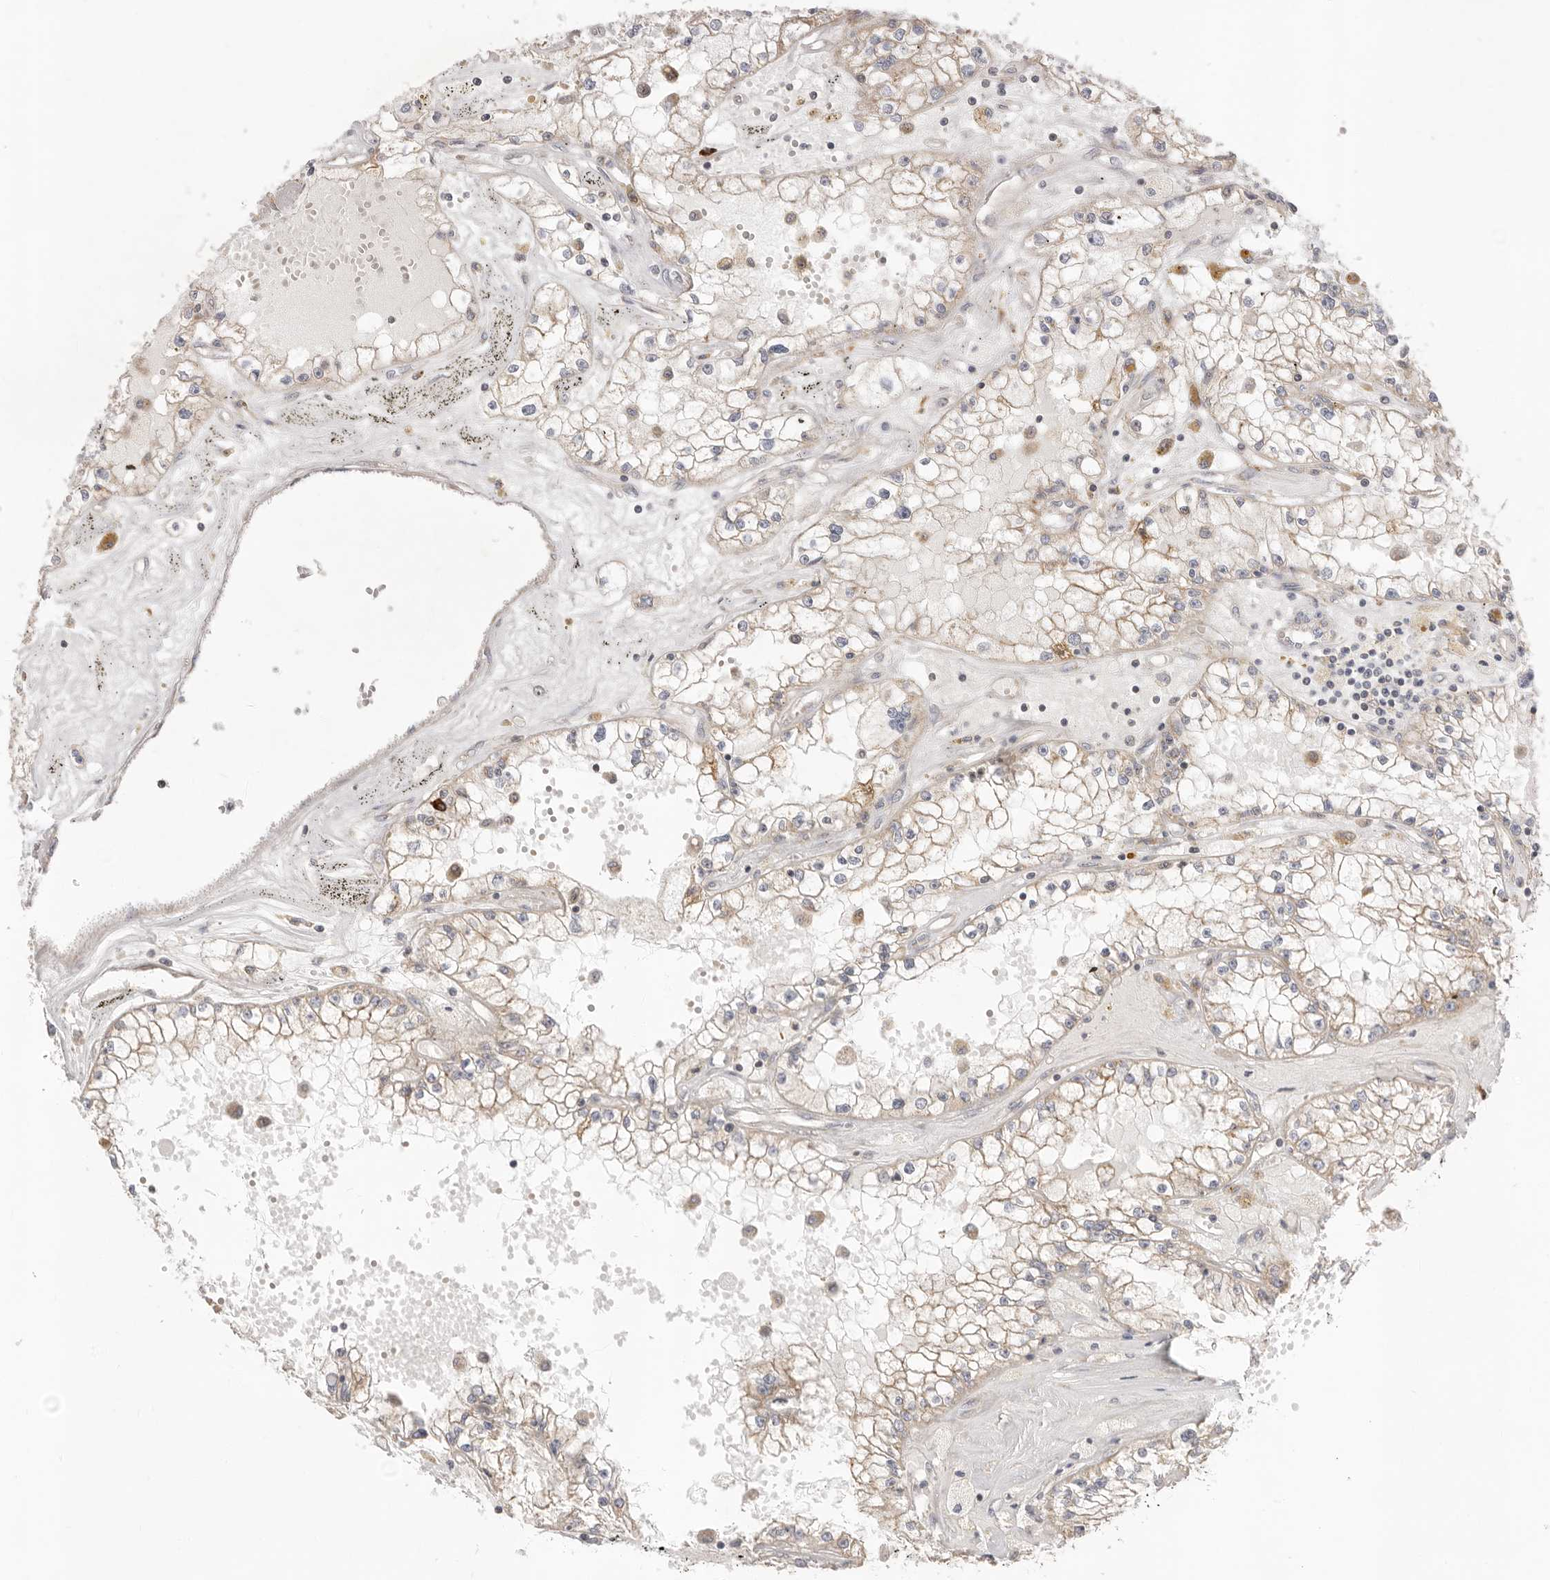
{"staining": {"intensity": "weak", "quantity": ">75%", "location": "cytoplasmic/membranous"}, "tissue": "renal cancer", "cell_type": "Tumor cells", "image_type": "cancer", "snomed": [{"axis": "morphology", "description": "Adenocarcinoma, NOS"}, {"axis": "topography", "description": "Kidney"}], "caption": "Immunohistochemistry histopathology image of neoplastic tissue: renal adenocarcinoma stained using immunohistochemistry (IHC) reveals low levels of weak protein expression localized specifically in the cytoplasmic/membranous of tumor cells, appearing as a cytoplasmic/membranous brown color.", "gene": "USH1C", "patient": {"sex": "male", "age": 56}}